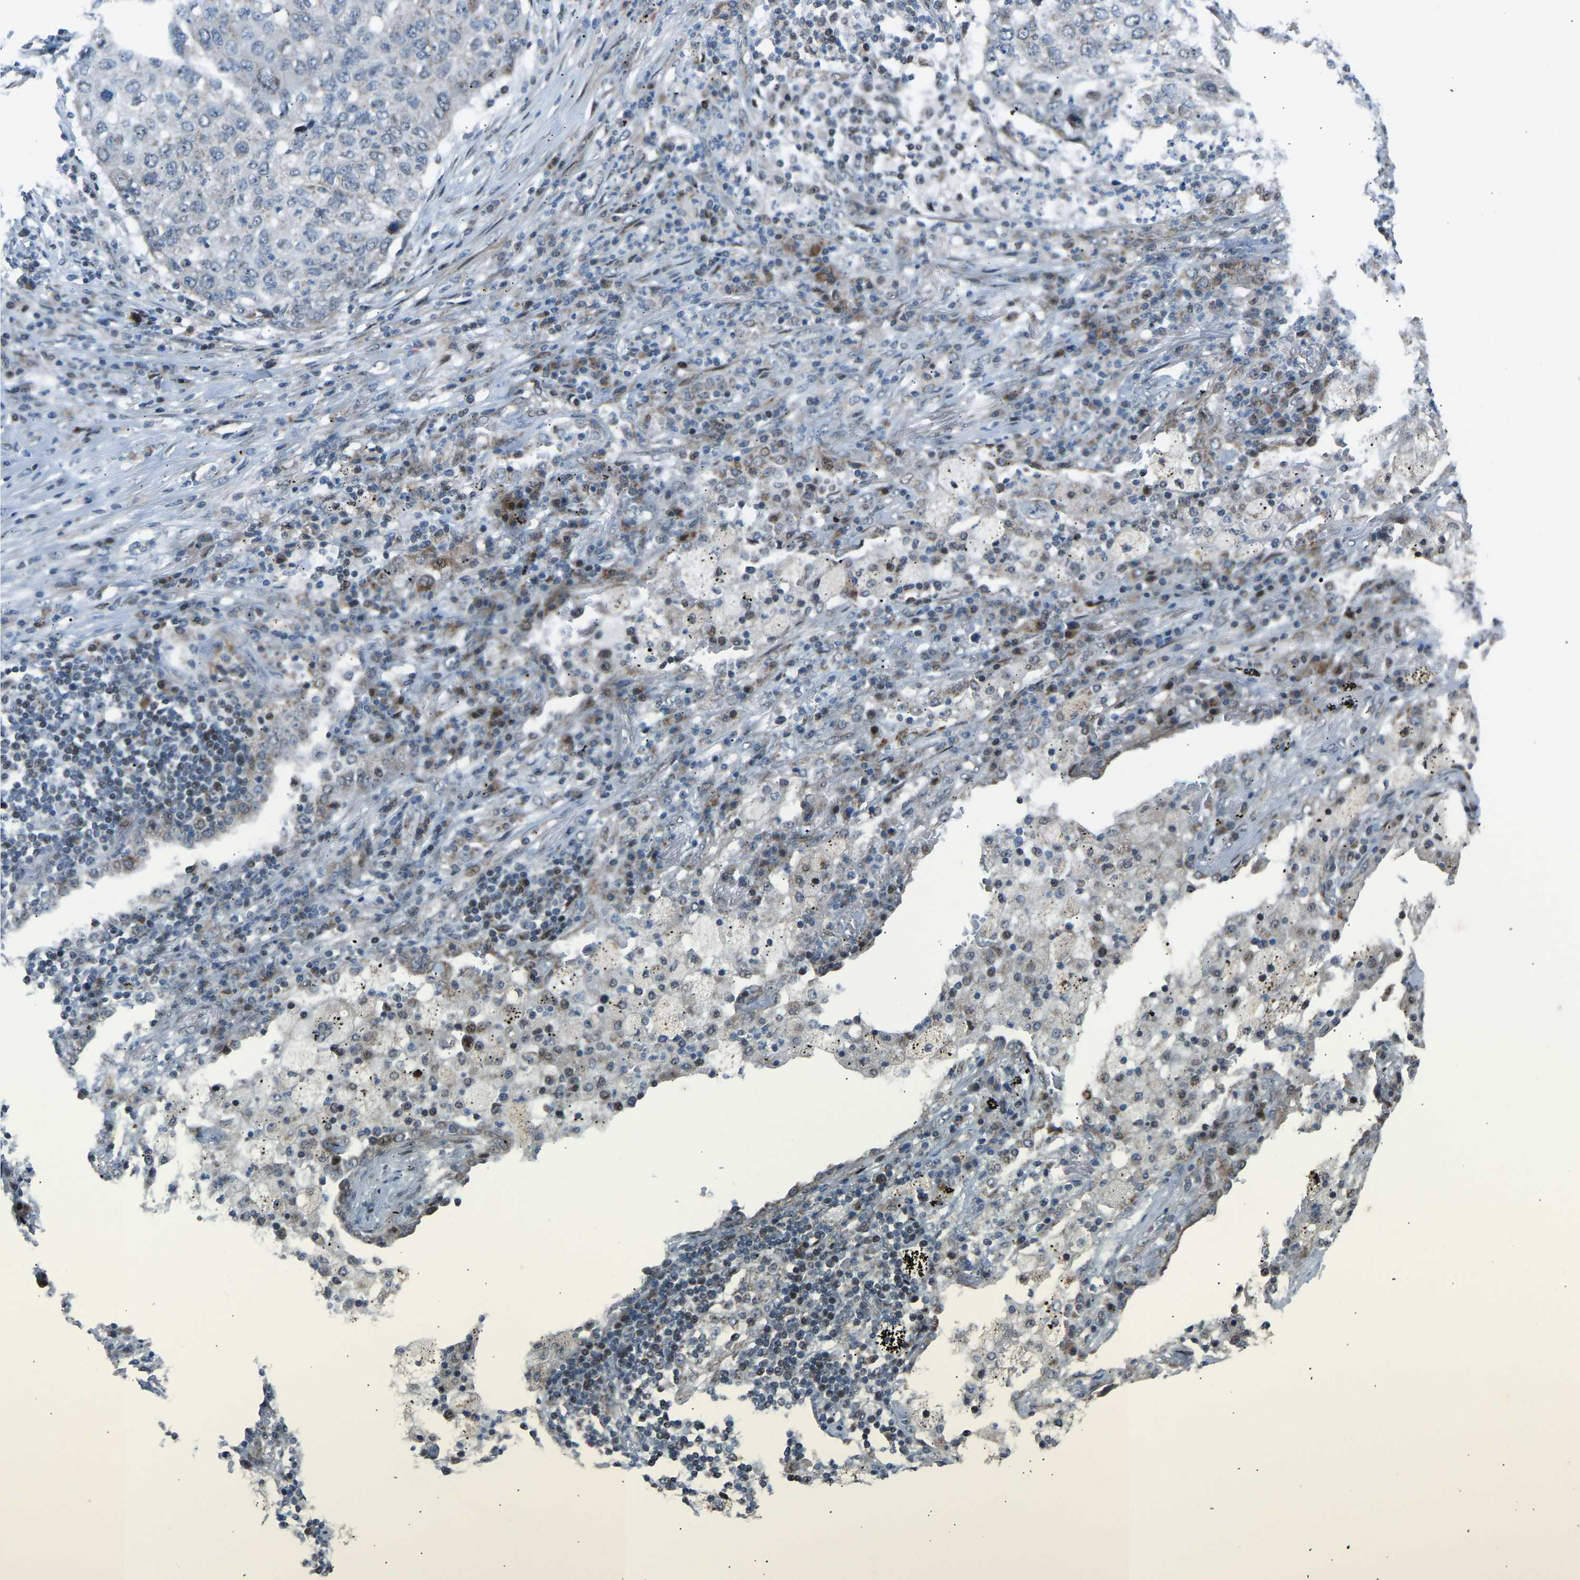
{"staining": {"intensity": "negative", "quantity": "none", "location": "none"}, "tissue": "lung cancer", "cell_type": "Tumor cells", "image_type": "cancer", "snomed": [{"axis": "morphology", "description": "Squamous cell carcinoma, NOS"}, {"axis": "topography", "description": "Lung"}], "caption": "High power microscopy image of an IHC image of lung cancer, revealing no significant positivity in tumor cells.", "gene": "VPS41", "patient": {"sex": "female", "age": 63}}